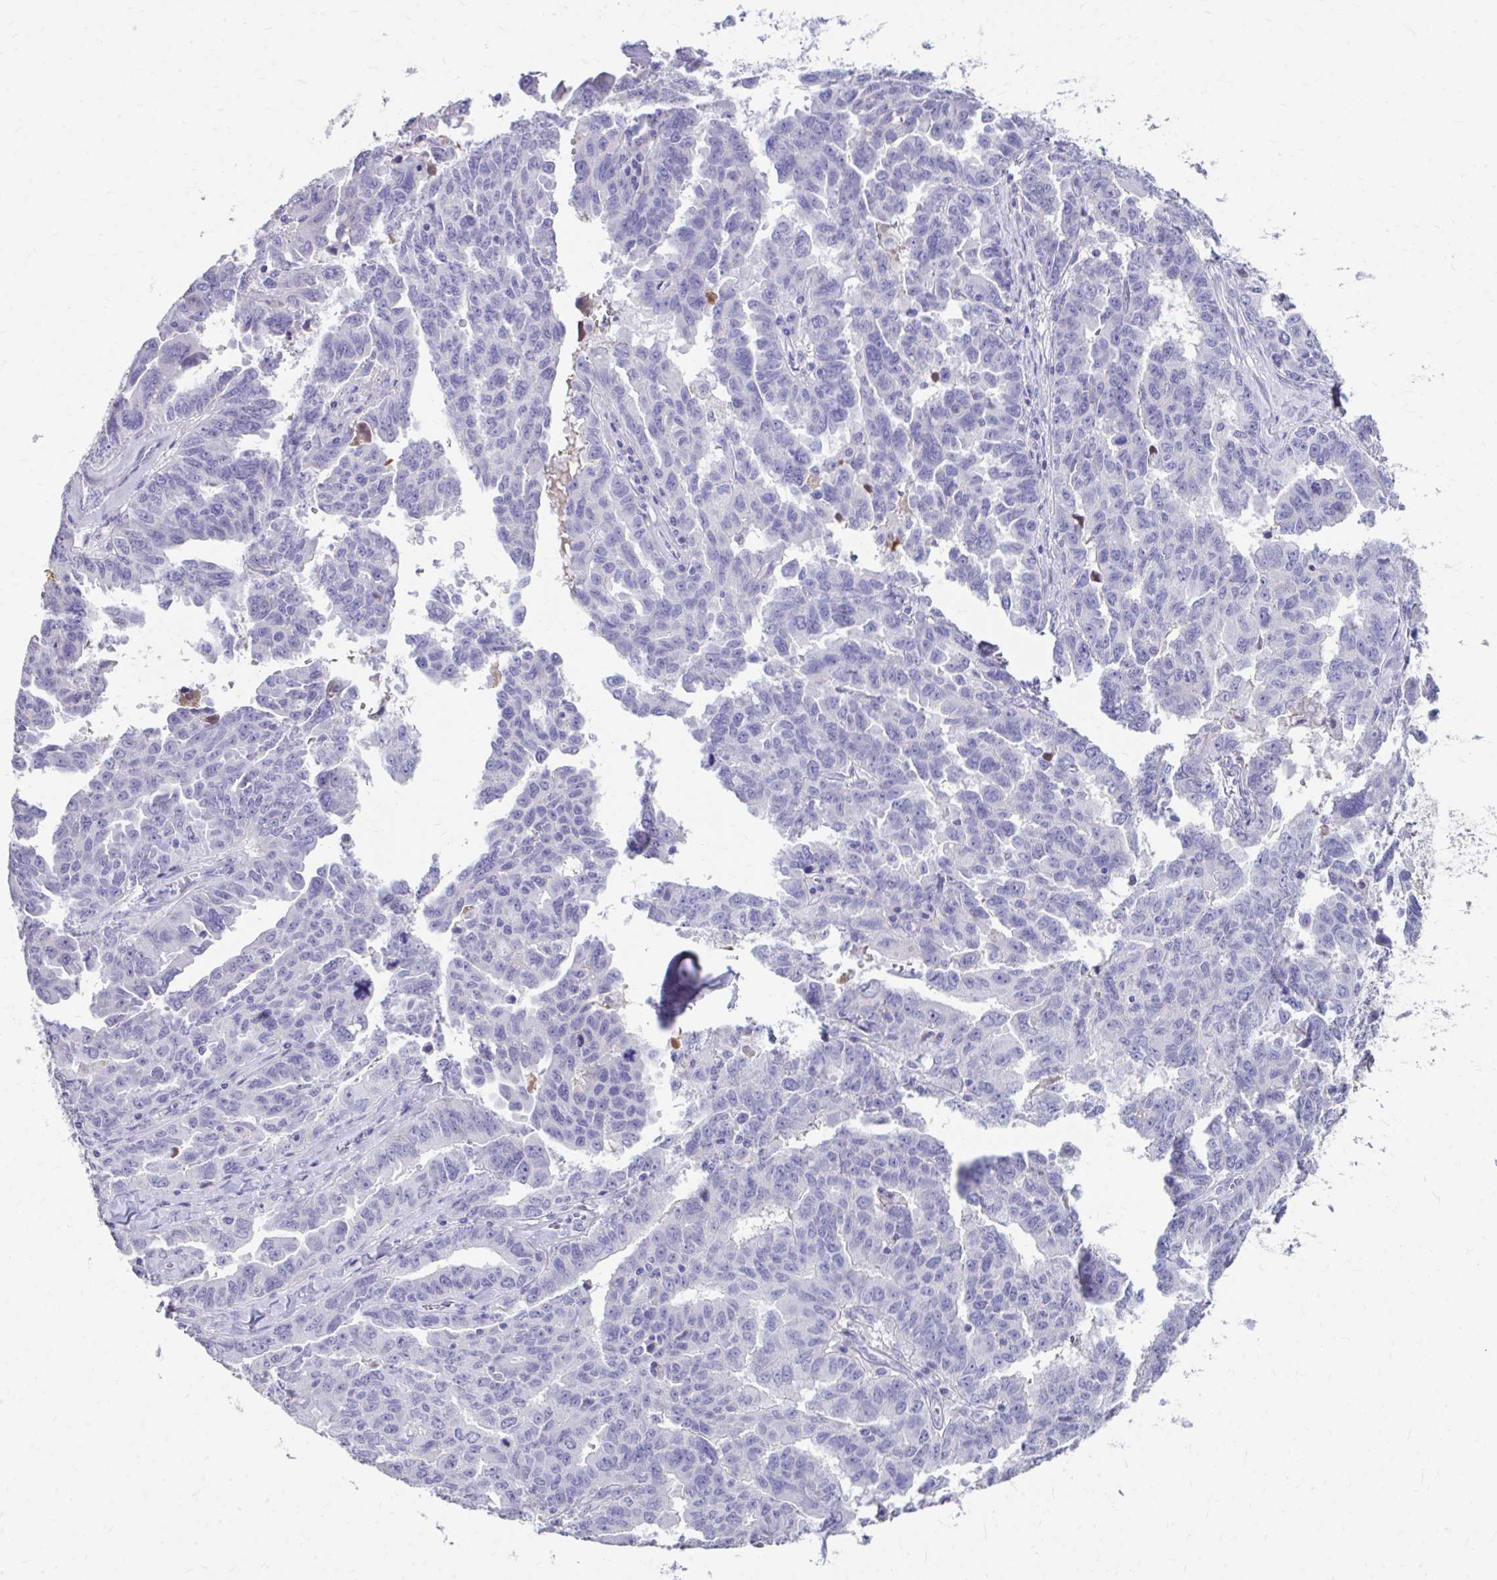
{"staining": {"intensity": "negative", "quantity": "none", "location": "none"}, "tissue": "ovarian cancer", "cell_type": "Tumor cells", "image_type": "cancer", "snomed": [{"axis": "morphology", "description": "Adenocarcinoma, NOS"}, {"axis": "morphology", "description": "Carcinoma, endometroid"}, {"axis": "topography", "description": "Ovary"}], "caption": "A high-resolution image shows immunohistochemistry staining of ovarian cancer (endometroid carcinoma), which shows no significant expression in tumor cells.", "gene": "CFH", "patient": {"sex": "female", "age": 72}}